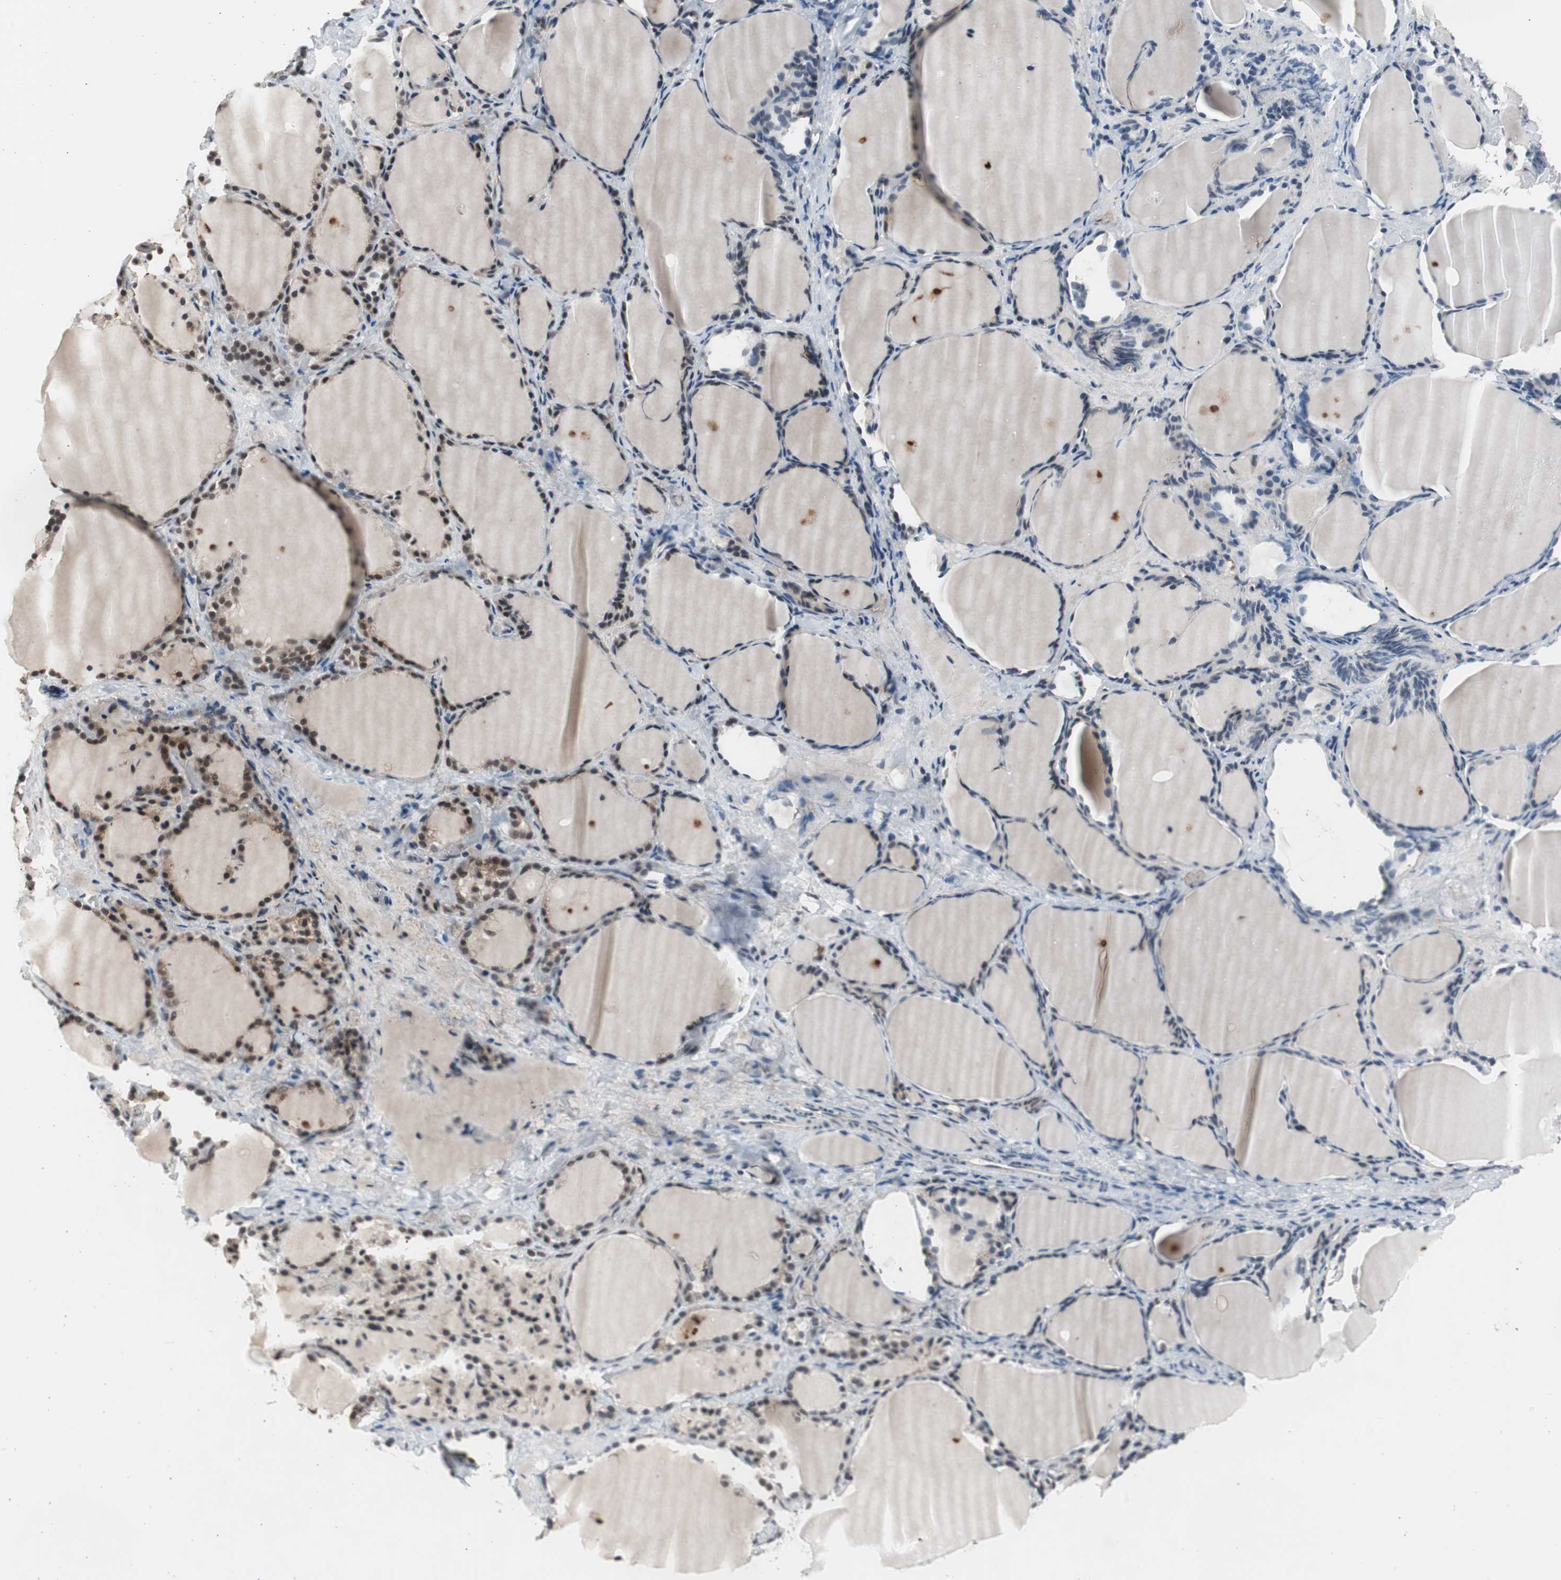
{"staining": {"intensity": "strong", "quantity": ">75%", "location": "nuclear"}, "tissue": "thyroid gland", "cell_type": "Glandular cells", "image_type": "normal", "snomed": [{"axis": "morphology", "description": "Normal tissue, NOS"}, {"axis": "morphology", "description": "Papillary adenocarcinoma, NOS"}, {"axis": "topography", "description": "Thyroid gland"}], "caption": "Thyroid gland stained with DAB immunohistochemistry (IHC) displays high levels of strong nuclear positivity in about >75% of glandular cells. (DAB = brown stain, brightfield microscopy at high magnification).", "gene": "RPA1", "patient": {"sex": "female", "age": 30}}